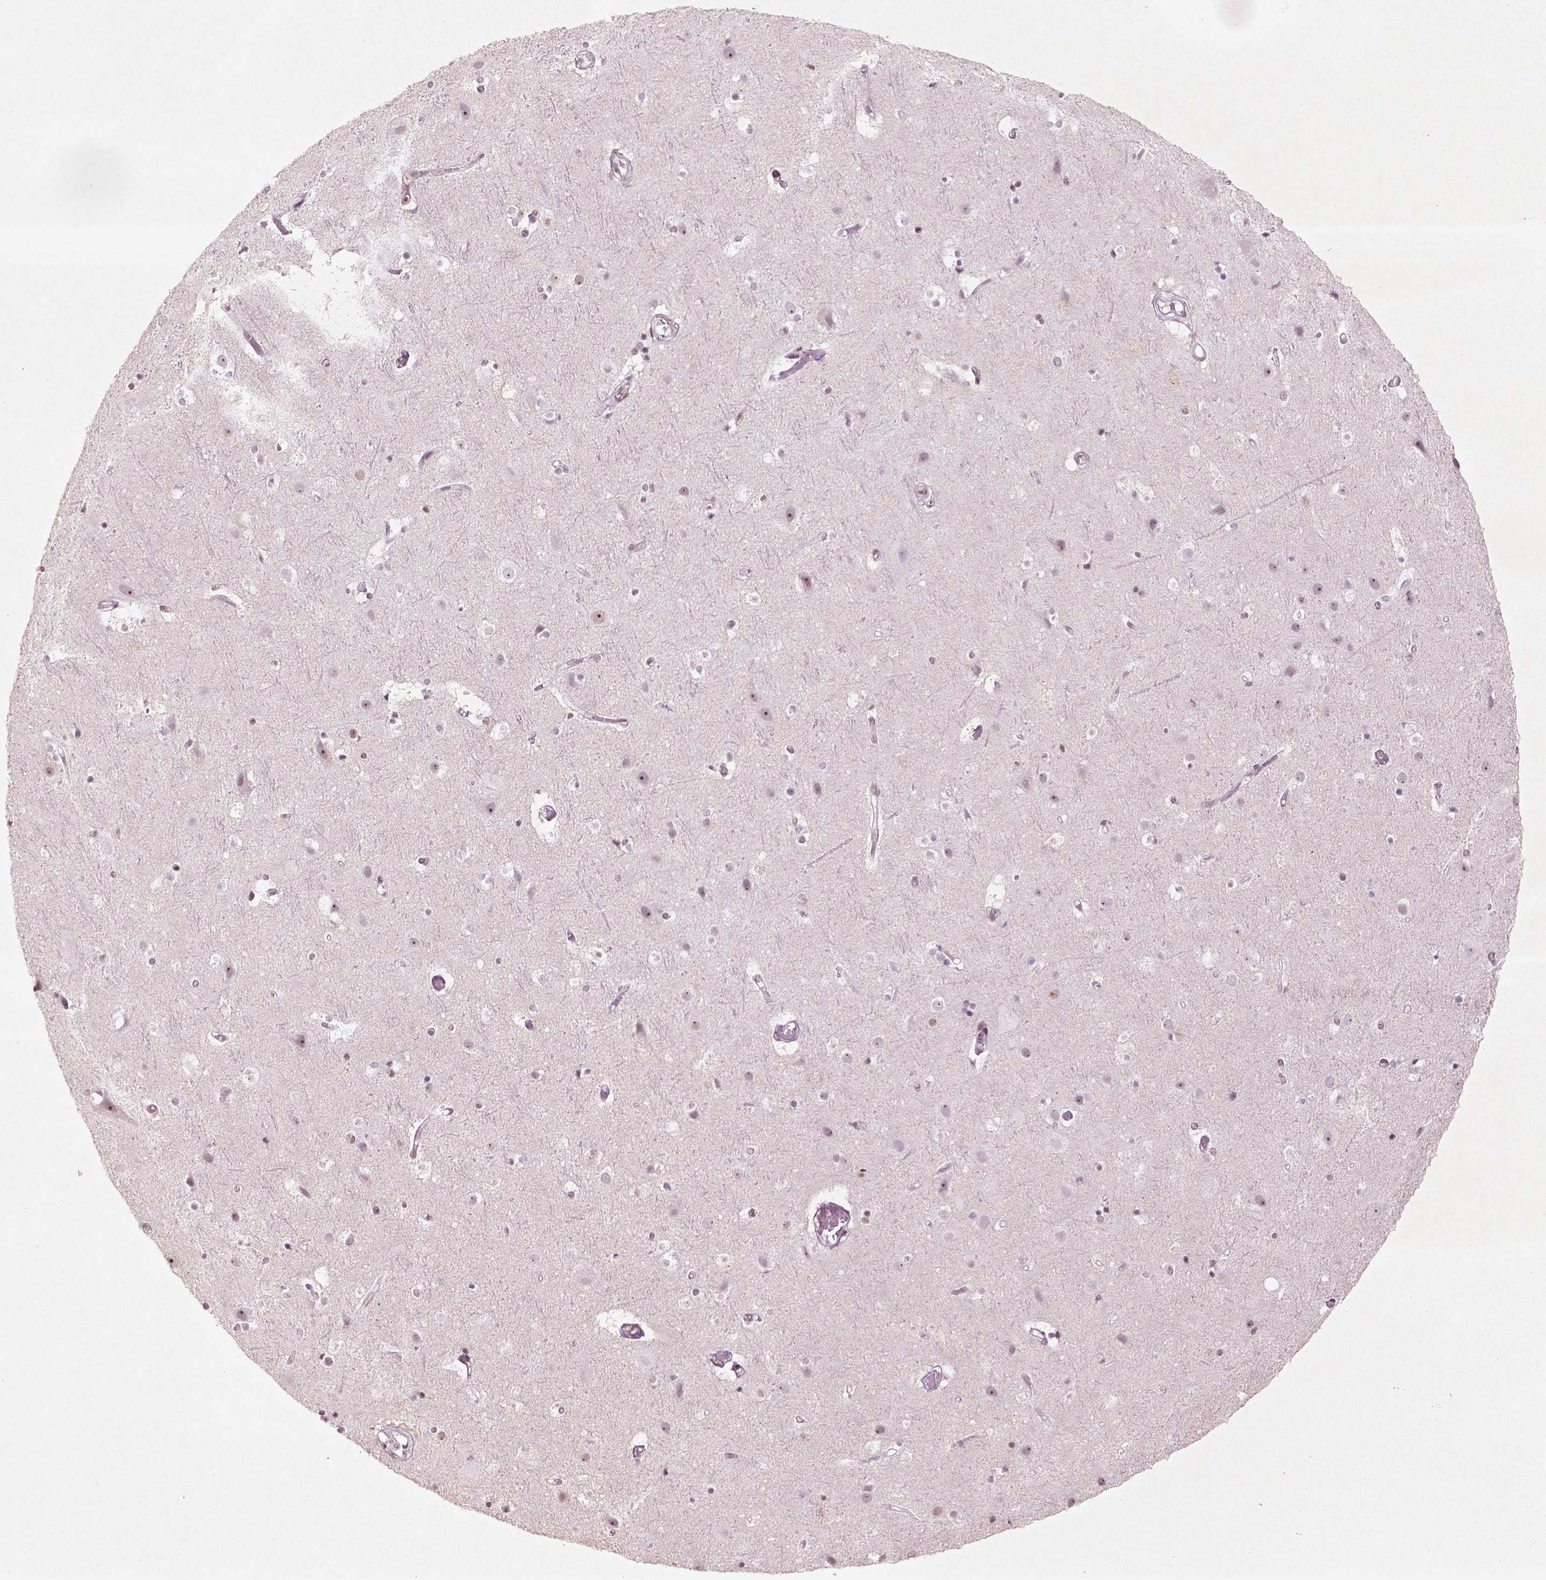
{"staining": {"intensity": "moderate", "quantity": ">75%", "location": "nuclear"}, "tissue": "cerebral cortex", "cell_type": "Endothelial cells", "image_type": "normal", "snomed": [{"axis": "morphology", "description": "Normal tissue, NOS"}, {"axis": "topography", "description": "Cerebral cortex"}], "caption": "Approximately >75% of endothelial cells in unremarkable cerebral cortex reveal moderate nuclear protein expression as visualized by brown immunohistochemical staining.", "gene": "HMG20B", "patient": {"sex": "female", "age": 52}}